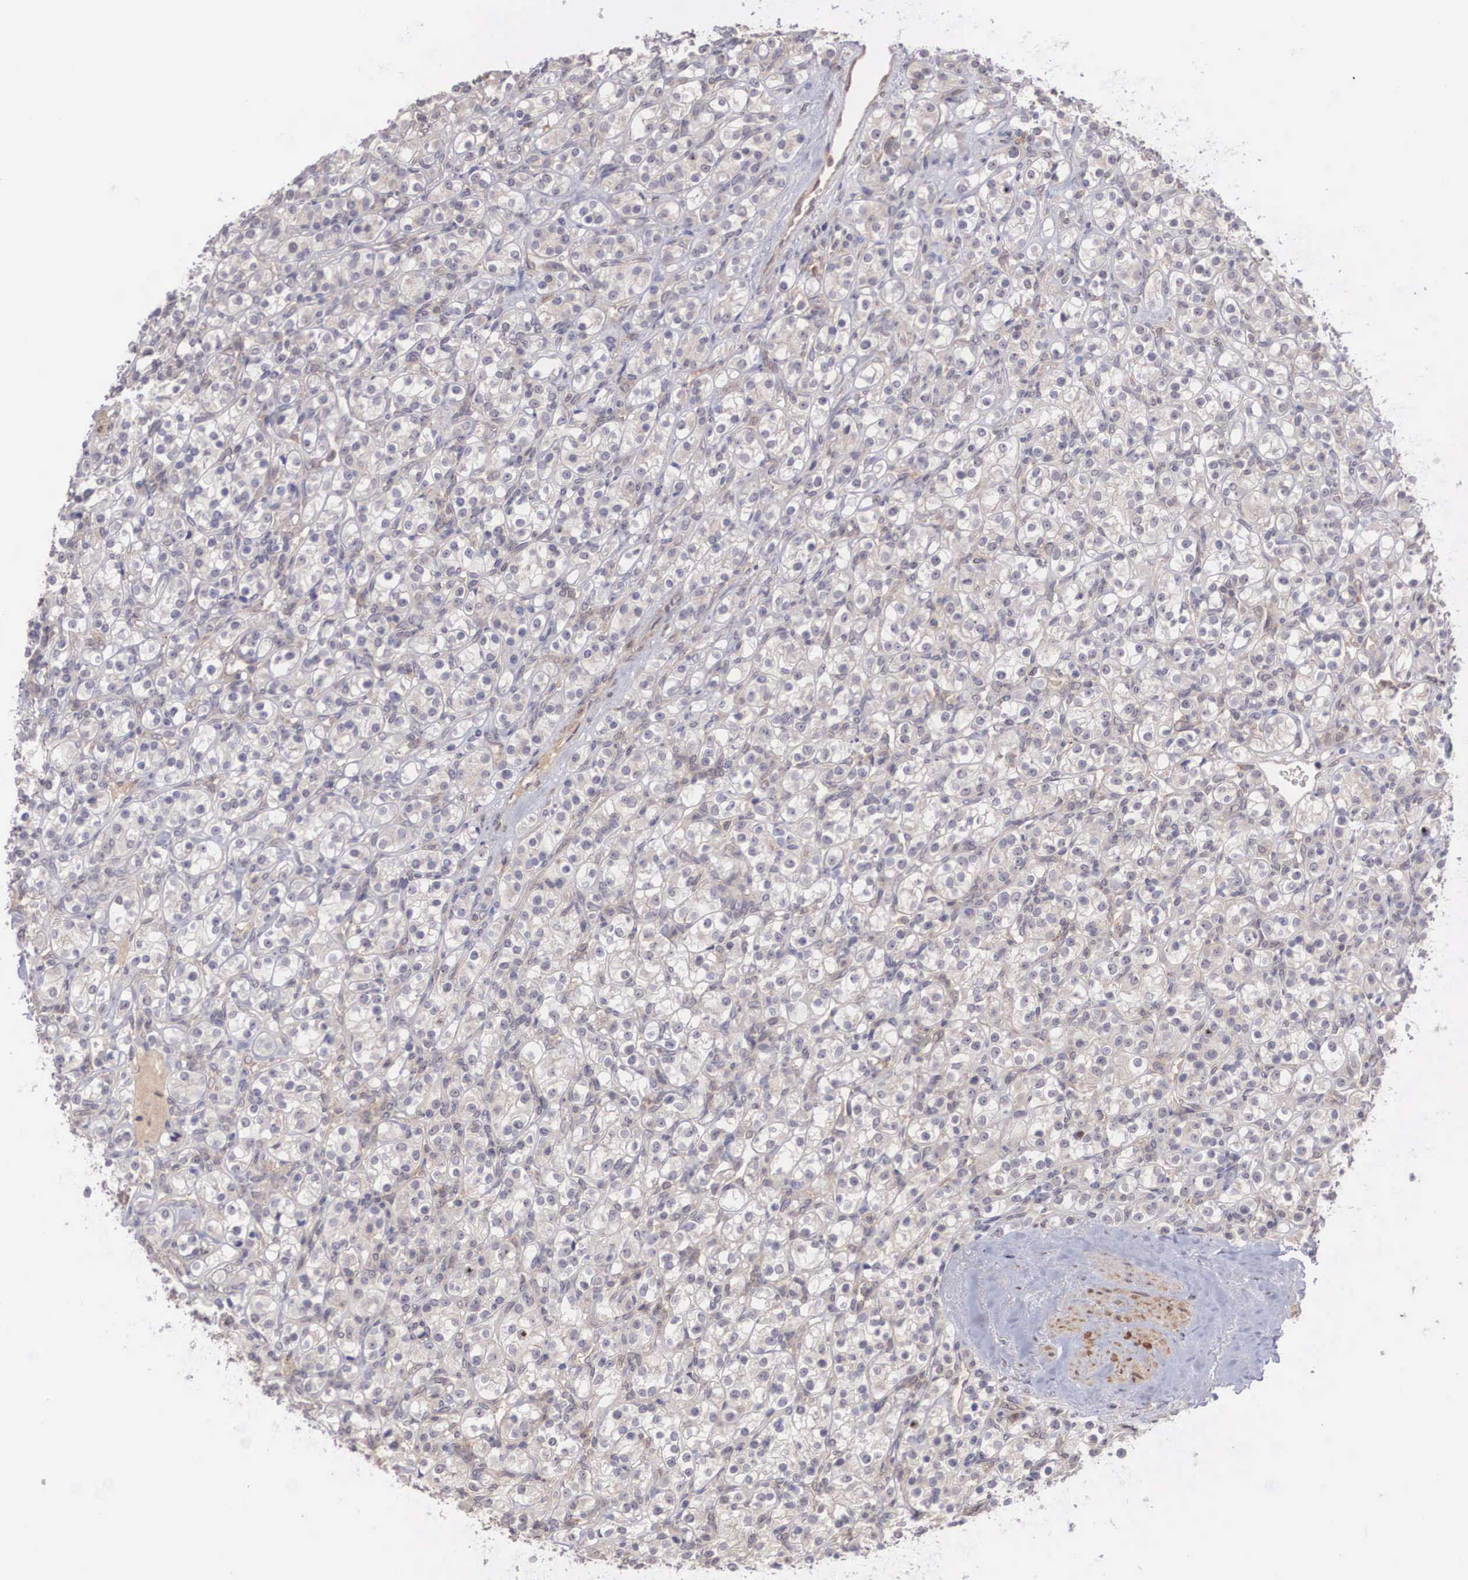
{"staining": {"intensity": "weak", "quantity": "25%-75%", "location": "cytoplasmic/membranous"}, "tissue": "renal cancer", "cell_type": "Tumor cells", "image_type": "cancer", "snomed": [{"axis": "morphology", "description": "Adenocarcinoma, NOS"}, {"axis": "topography", "description": "Kidney"}], "caption": "About 25%-75% of tumor cells in human renal adenocarcinoma reveal weak cytoplasmic/membranous protein expression as visualized by brown immunohistochemical staining.", "gene": "DNAJB7", "patient": {"sex": "male", "age": 77}}